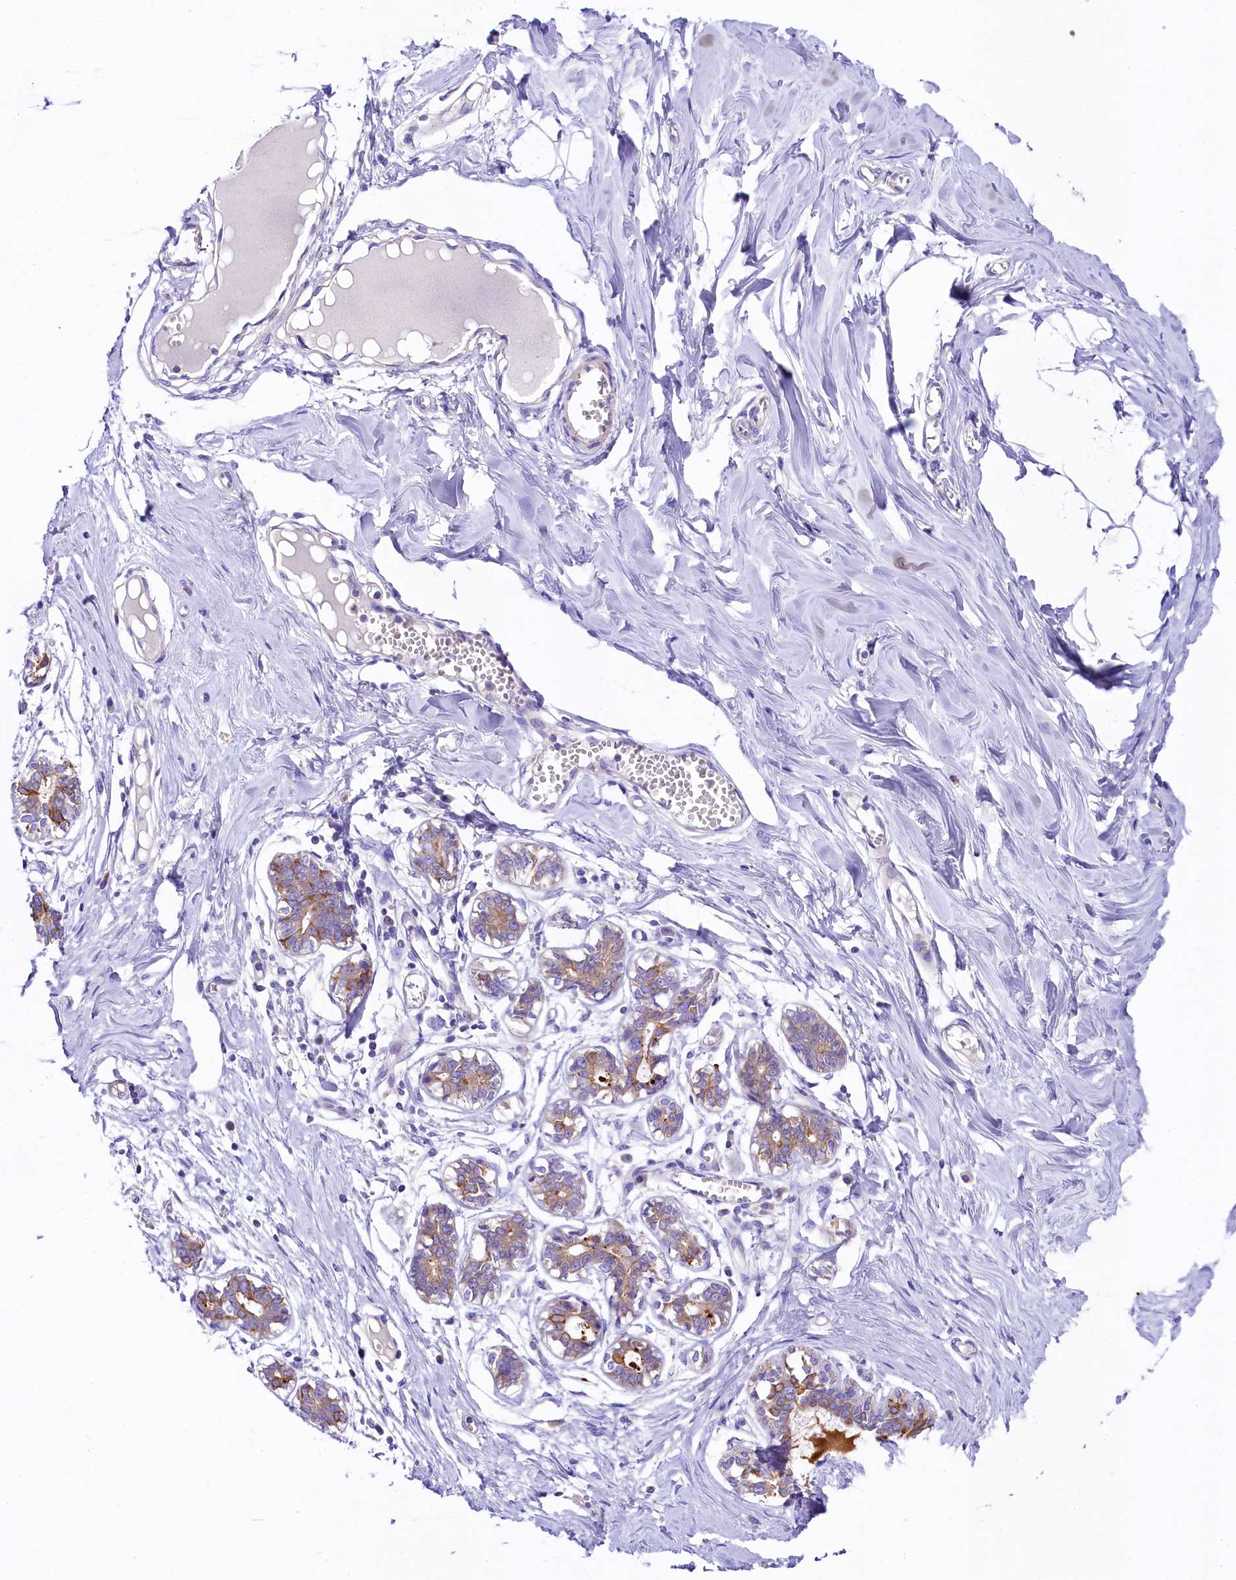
{"staining": {"intensity": "negative", "quantity": "none", "location": "none"}, "tissue": "breast", "cell_type": "Adipocytes", "image_type": "normal", "snomed": [{"axis": "morphology", "description": "Normal tissue, NOS"}, {"axis": "topography", "description": "Breast"}], "caption": "The image shows no significant expression in adipocytes of breast.", "gene": "CLYBL", "patient": {"sex": "female", "age": 27}}